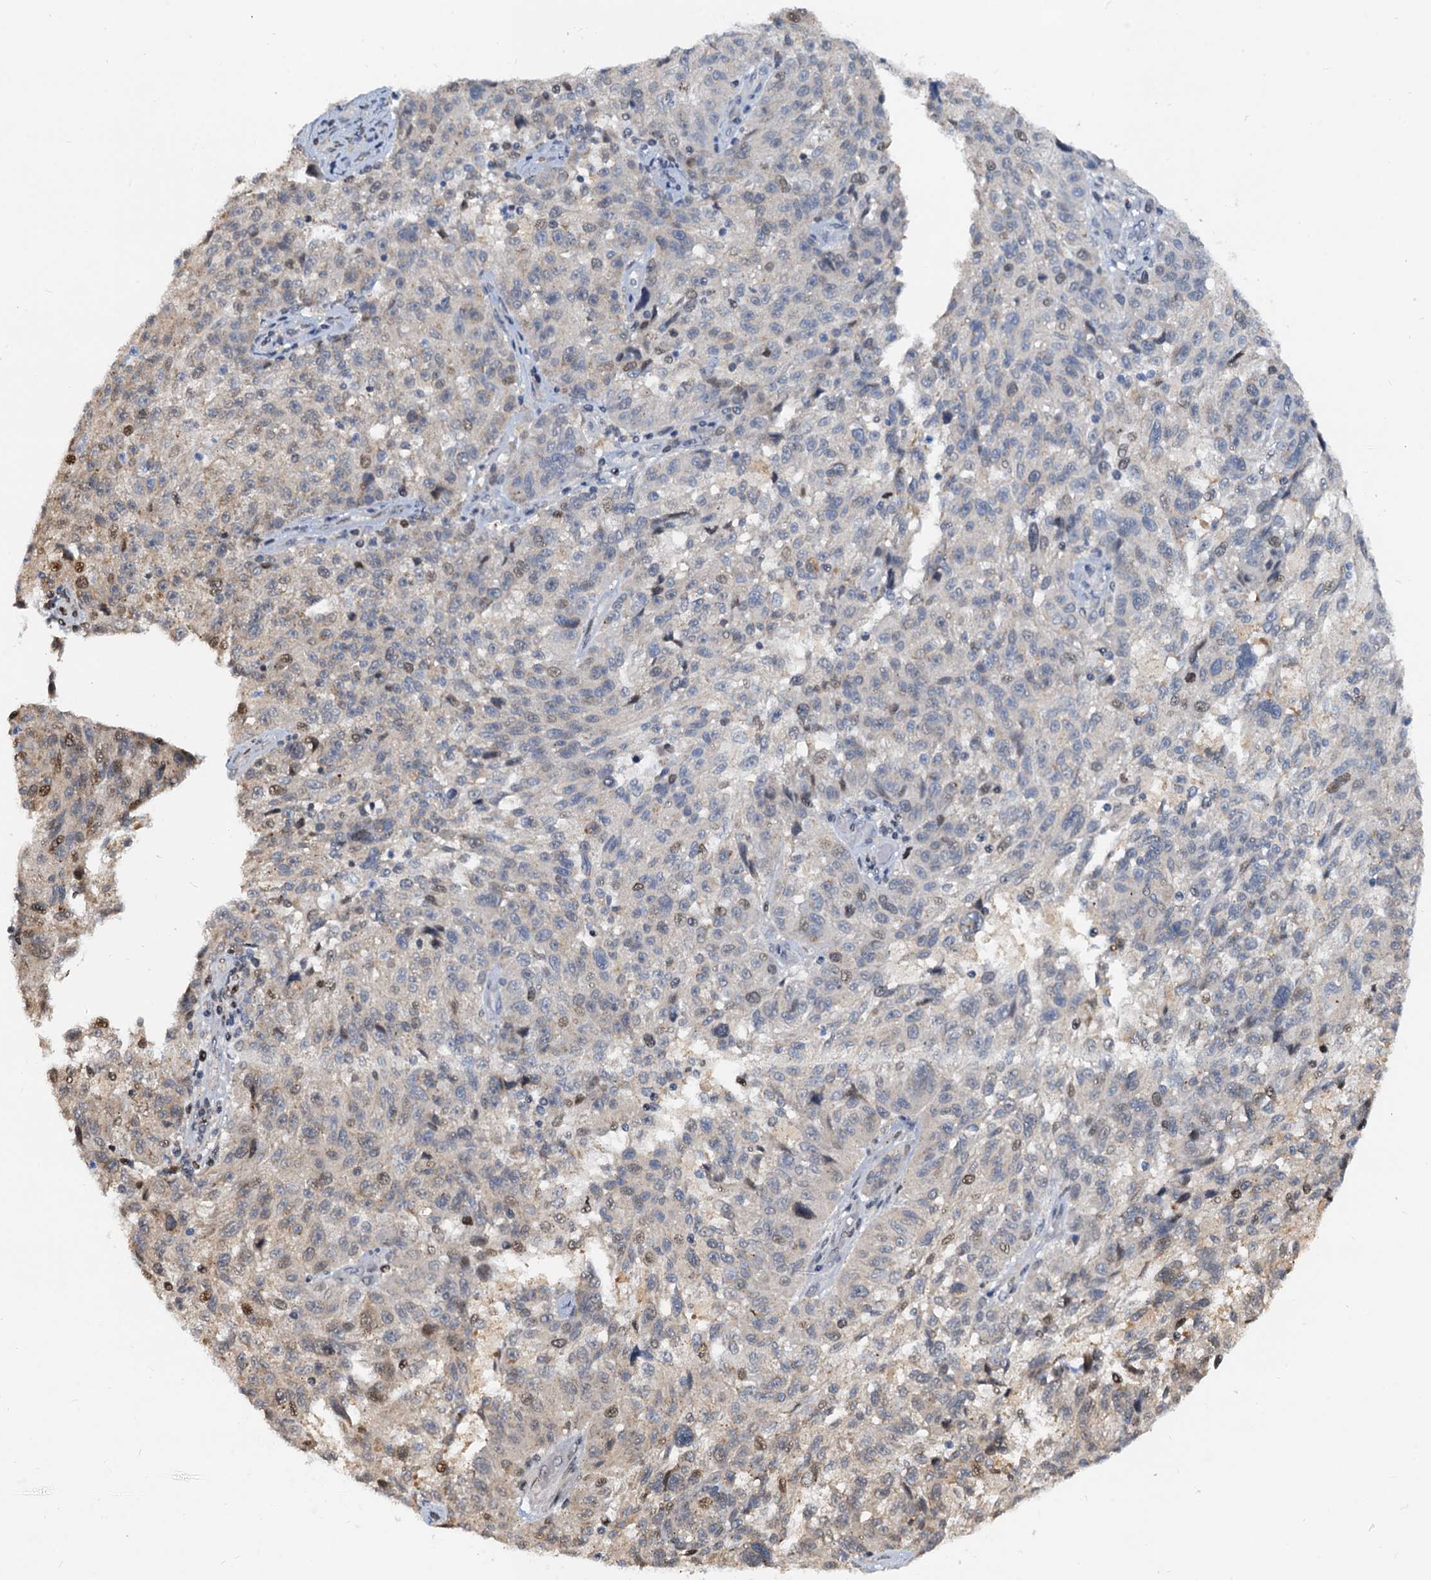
{"staining": {"intensity": "moderate", "quantity": "<25%", "location": "nuclear"}, "tissue": "melanoma", "cell_type": "Tumor cells", "image_type": "cancer", "snomed": [{"axis": "morphology", "description": "Malignant melanoma, NOS"}, {"axis": "topography", "description": "Skin"}], "caption": "A low amount of moderate nuclear expression is appreciated in about <25% of tumor cells in malignant melanoma tissue.", "gene": "PTGES3", "patient": {"sex": "male", "age": 53}}